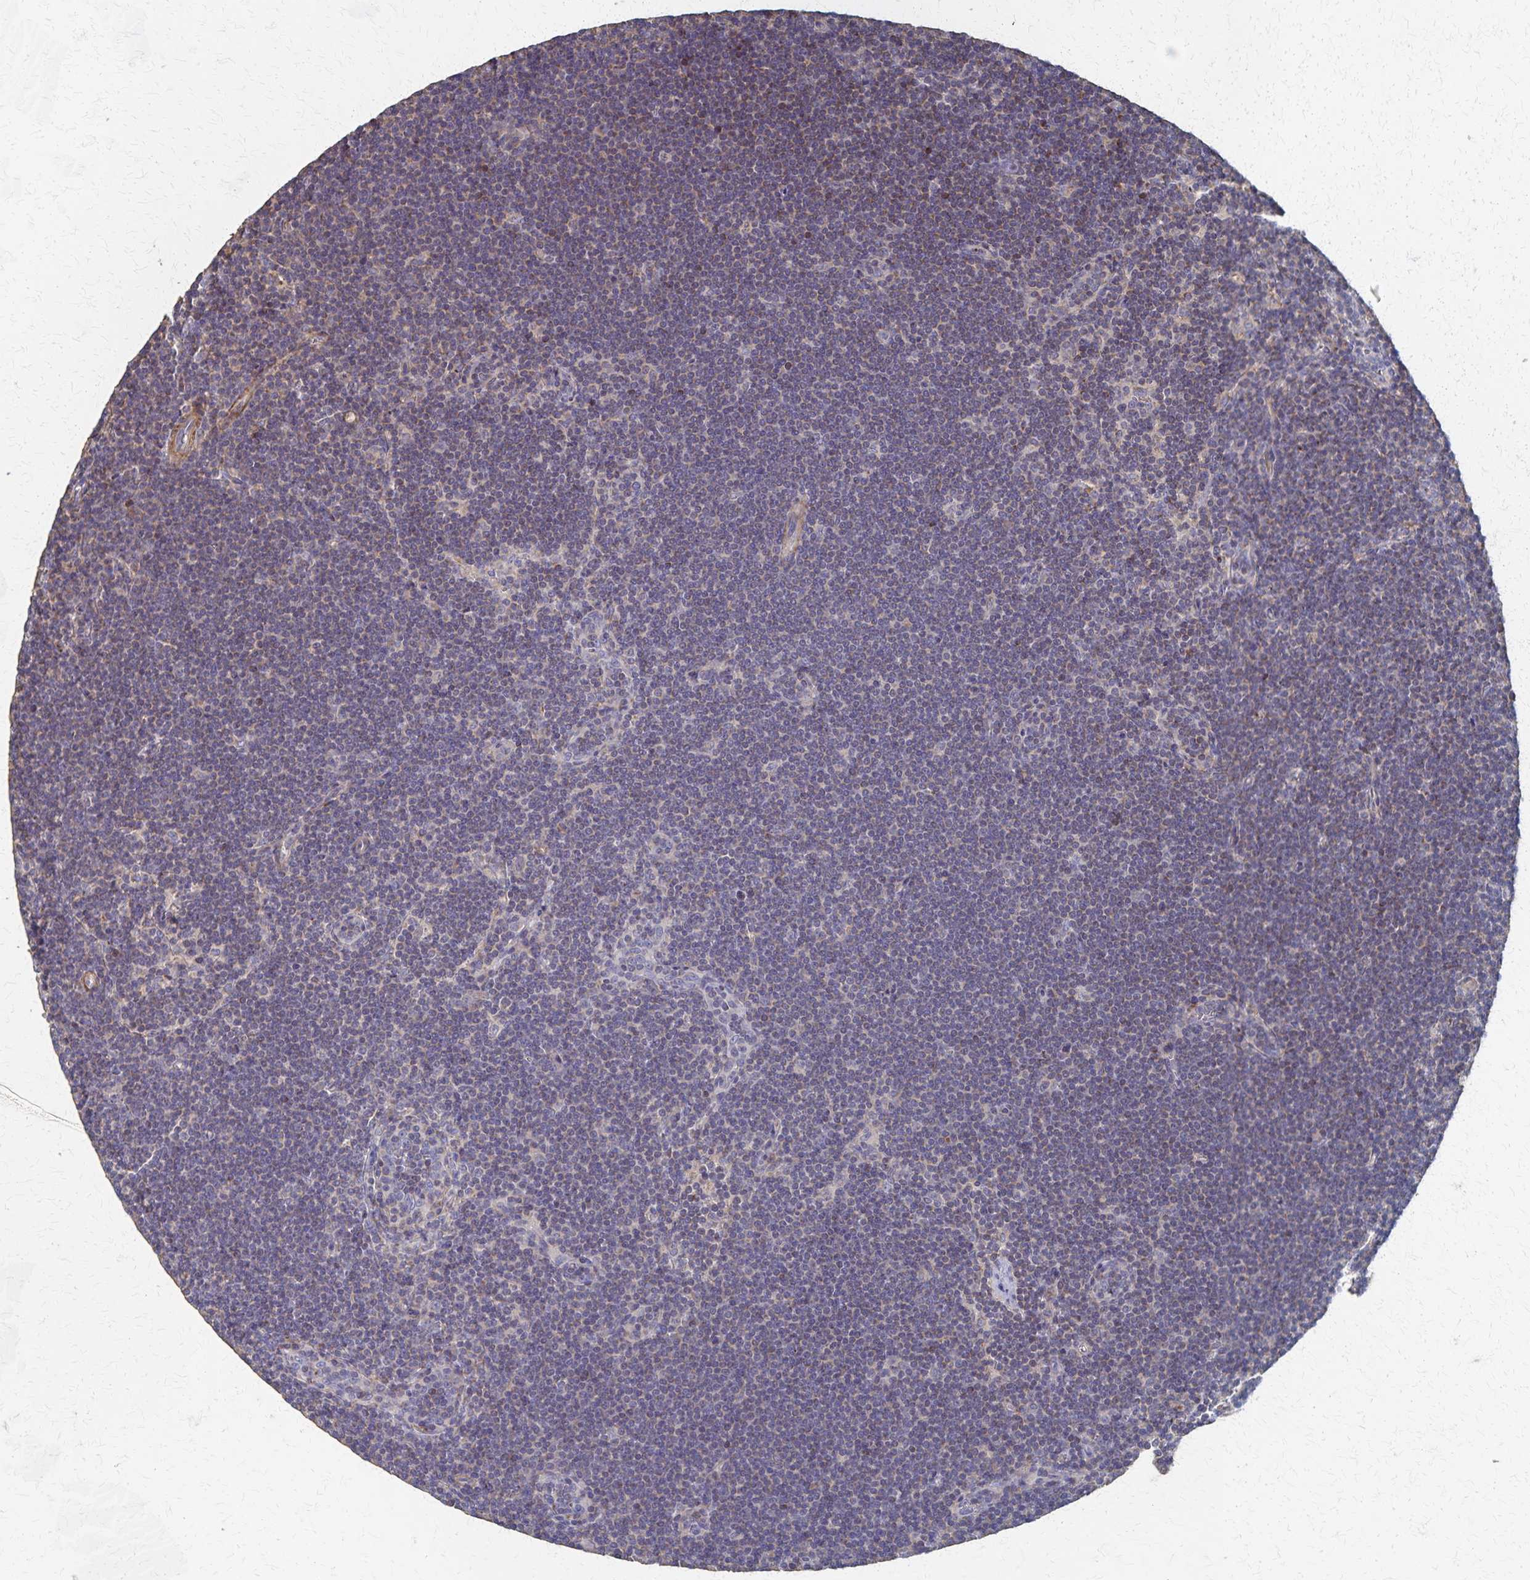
{"staining": {"intensity": "weak", "quantity": "<25%", "location": "cytoplasmic/membranous"}, "tissue": "lymphoma", "cell_type": "Tumor cells", "image_type": "cancer", "snomed": [{"axis": "morphology", "description": "Malignant lymphoma, non-Hodgkin's type, Low grade"}, {"axis": "topography", "description": "Lymph node"}], "caption": "This is an IHC photomicrograph of human malignant lymphoma, non-Hodgkin's type (low-grade). There is no staining in tumor cells.", "gene": "PGAP2", "patient": {"sex": "female", "age": 73}}